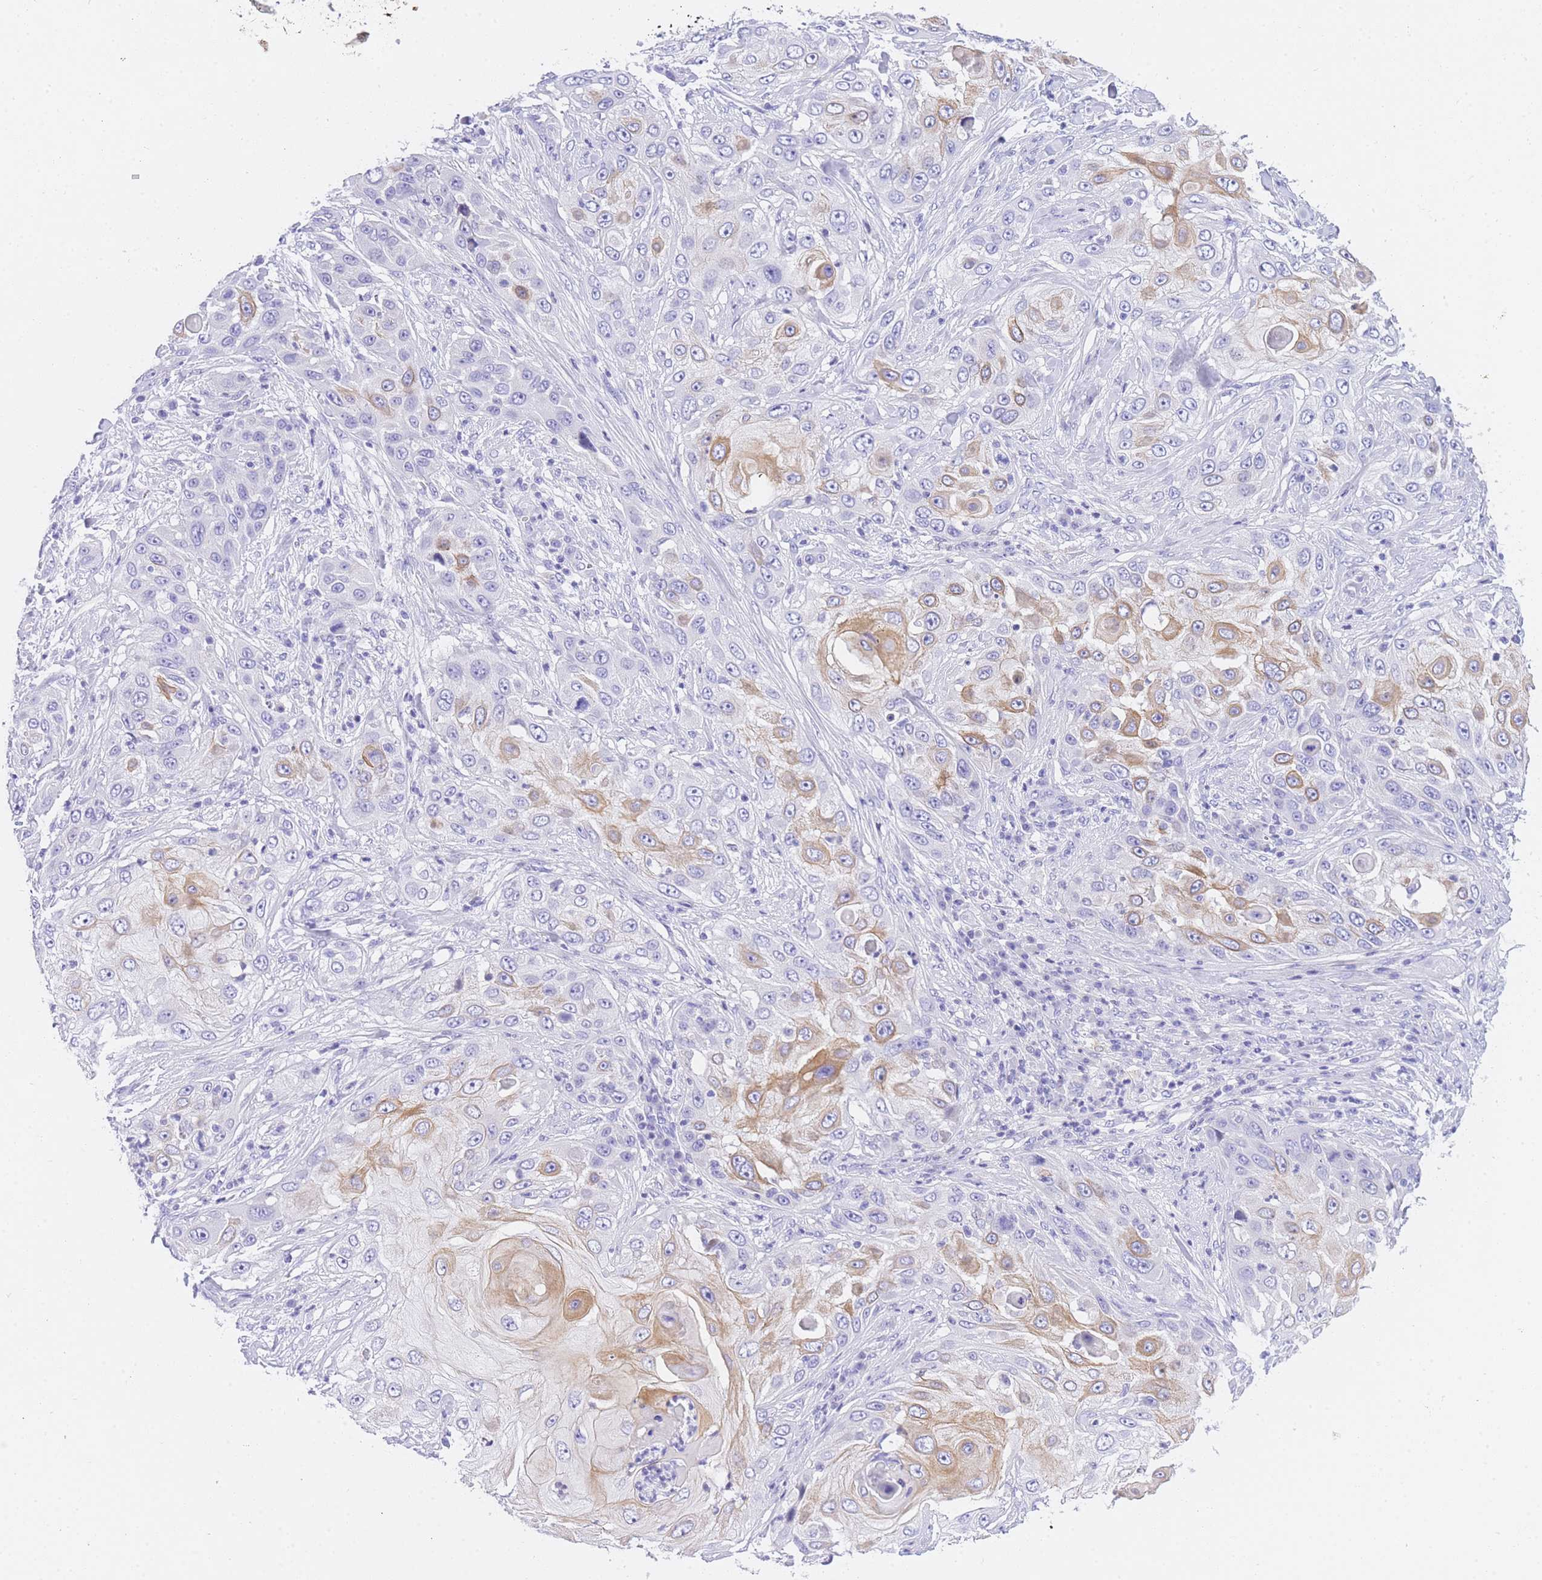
{"staining": {"intensity": "moderate", "quantity": "<25%", "location": "cytoplasmic/membranous"}, "tissue": "skin cancer", "cell_type": "Tumor cells", "image_type": "cancer", "snomed": [{"axis": "morphology", "description": "Squamous cell carcinoma, NOS"}, {"axis": "topography", "description": "Skin"}], "caption": "Immunohistochemistry of human squamous cell carcinoma (skin) exhibits low levels of moderate cytoplasmic/membranous expression in about <25% of tumor cells. (brown staining indicates protein expression, while blue staining denotes nuclei).", "gene": "TIFAB", "patient": {"sex": "female", "age": 44}}